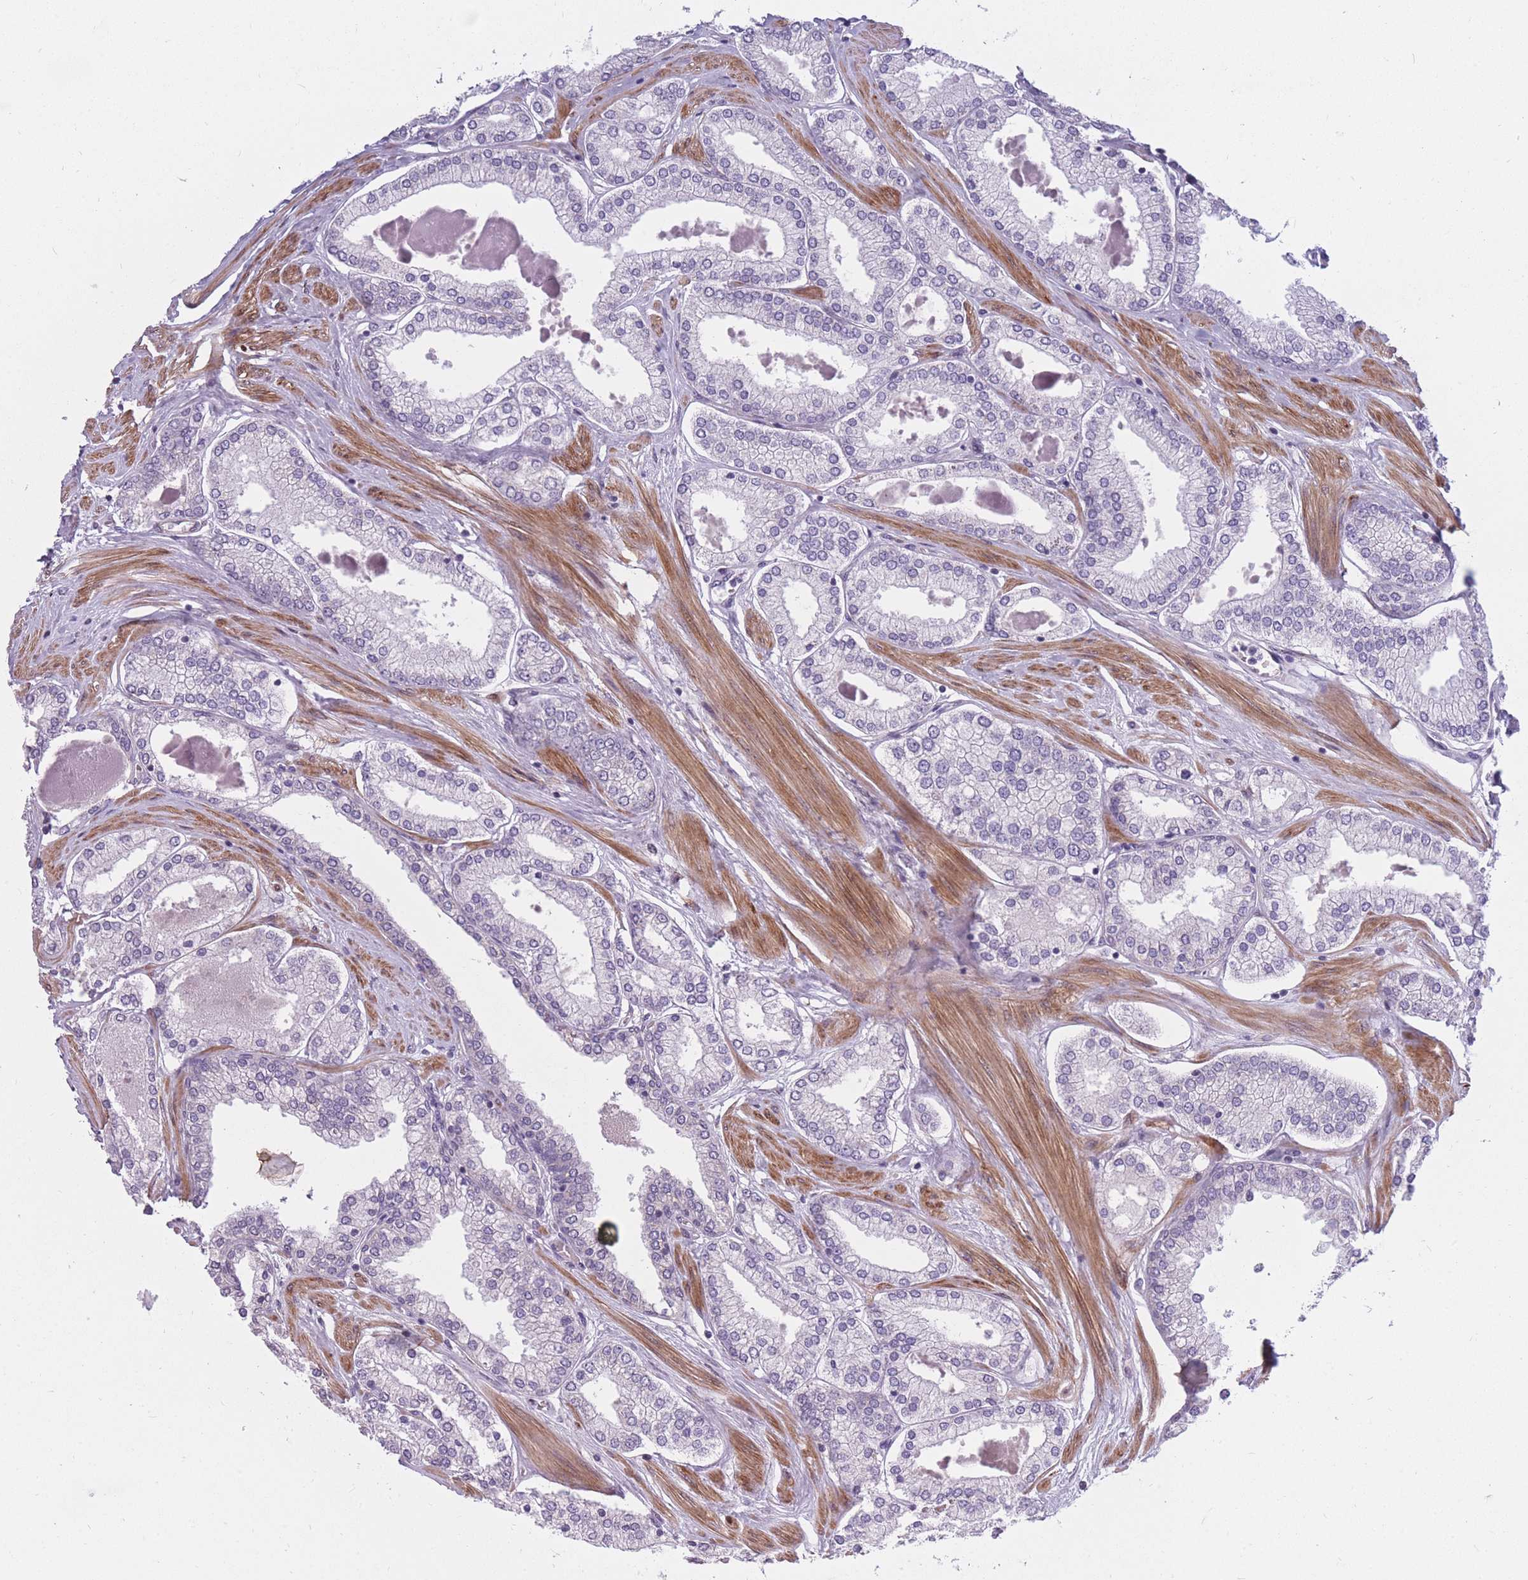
{"staining": {"intensity": "negative", "quantity": "none", "location": "none"}, "tissue": "prostate cancer", "cell_type": "Tumor cells", "image_type": "cancer", "snomed": [{"axis": "morphology", "description": "Adenocarcinoma, Low grade"}, {"axis": "topography", "description": "Prostate"}], "caption": "Image shows no protein staining in tumor cells of low-grade adenocarcinoma (prostate) tissue.", "gene": "CCNQ", "patient": {"sex": "male", "age": 42}}